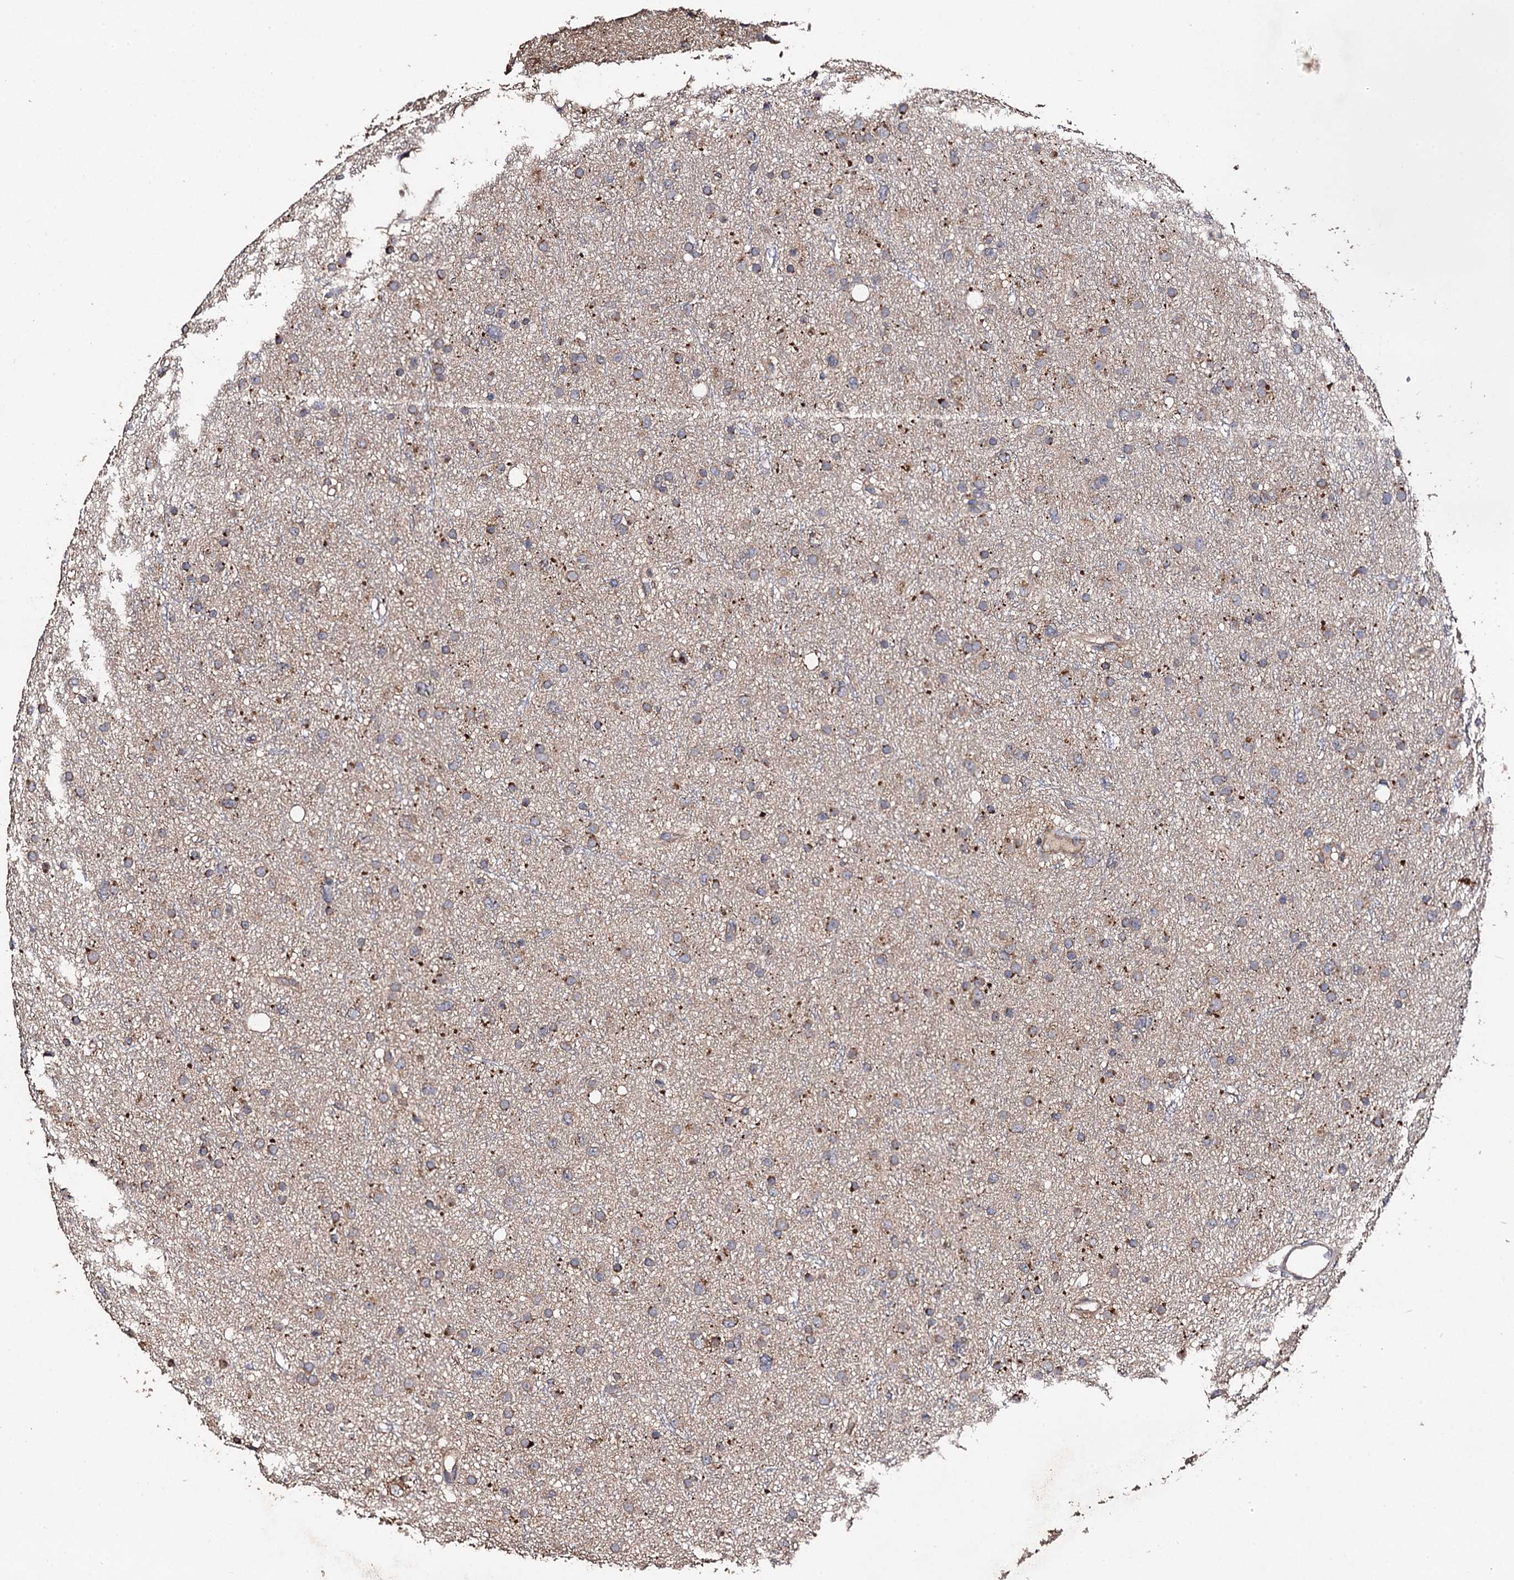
{"staining": {"intensity": "moderate", "quantity": ">75%", "location": "cytoplasmic/membranous"}, "tissue": "glioma", "cell_type": "Tumor cells", "image_type": "cancer", "snomed": [{"axis": "morphology", "description": "Glioma, malignant, Low grade"}, {"axis": "topography", "description": "Cerebral cortex"}], "caption": "DAB immunohistochemical staining of malignant glioma (low-grade) displays moderate cytoplasmic/membranous protein staining in about >75% of tumor cells.", "gene": "PPTC7", "patient": {"sex": "female", "age": 39}}